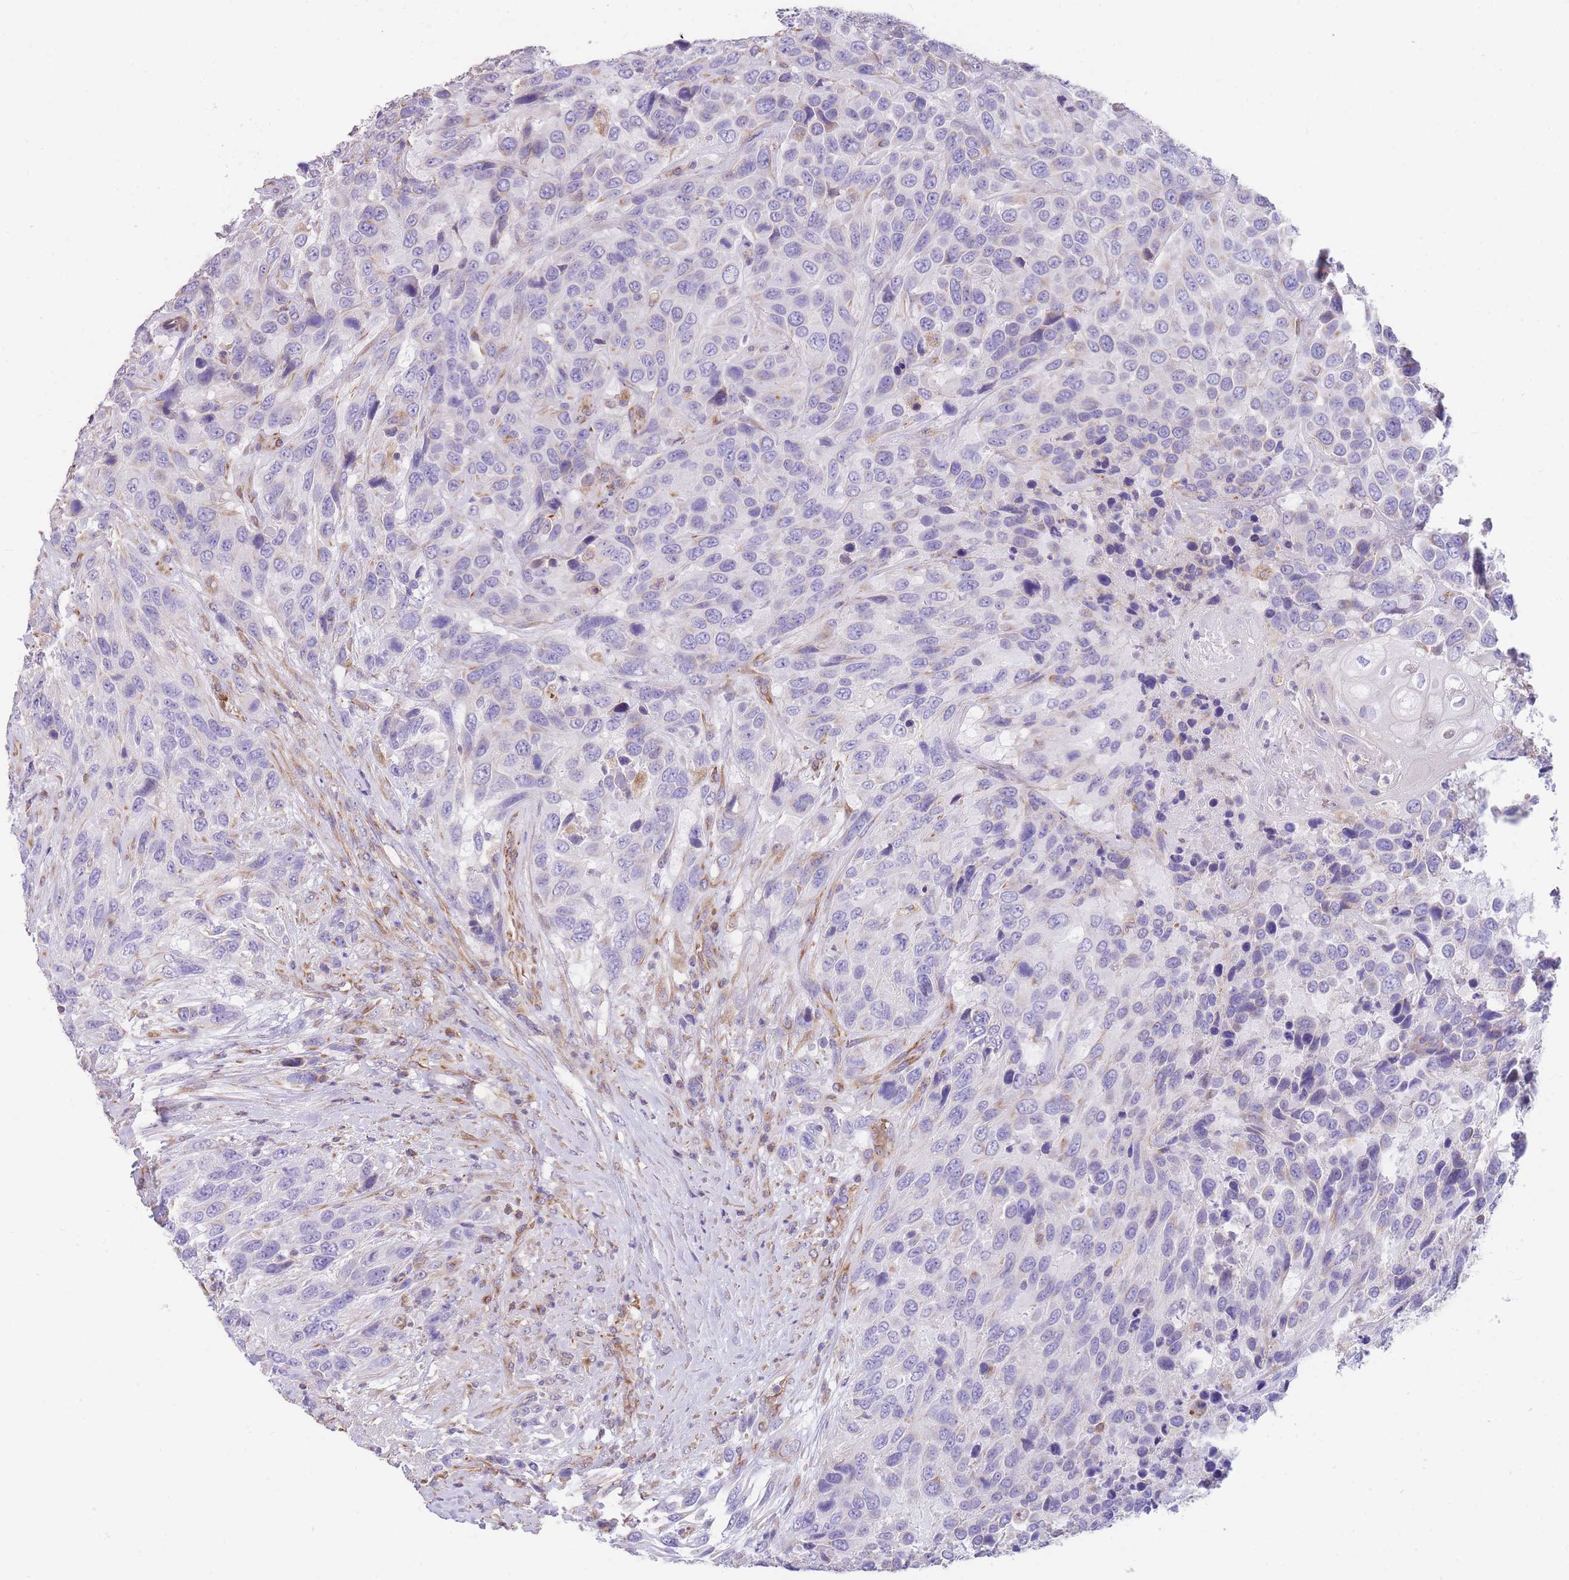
{"staining": {"intensity": "negative", "quantity": "none", "location": "none"}, "tissue": "urothelial cancer", "cell_type": "Tumor cells", "image_type": "cancer", "snomed": [{"axis": "morphology", "description": "Urothelial carcinoma, High grade"}, {"axis": "topography", "description": "Urinary bladder"}], "caption": "The histopathology image shows no significant staining in tumor cells of high-grade urothelial carcinoma.", "gene": "ANKRD53", "patient": {"sex": "female", "age": 70}}